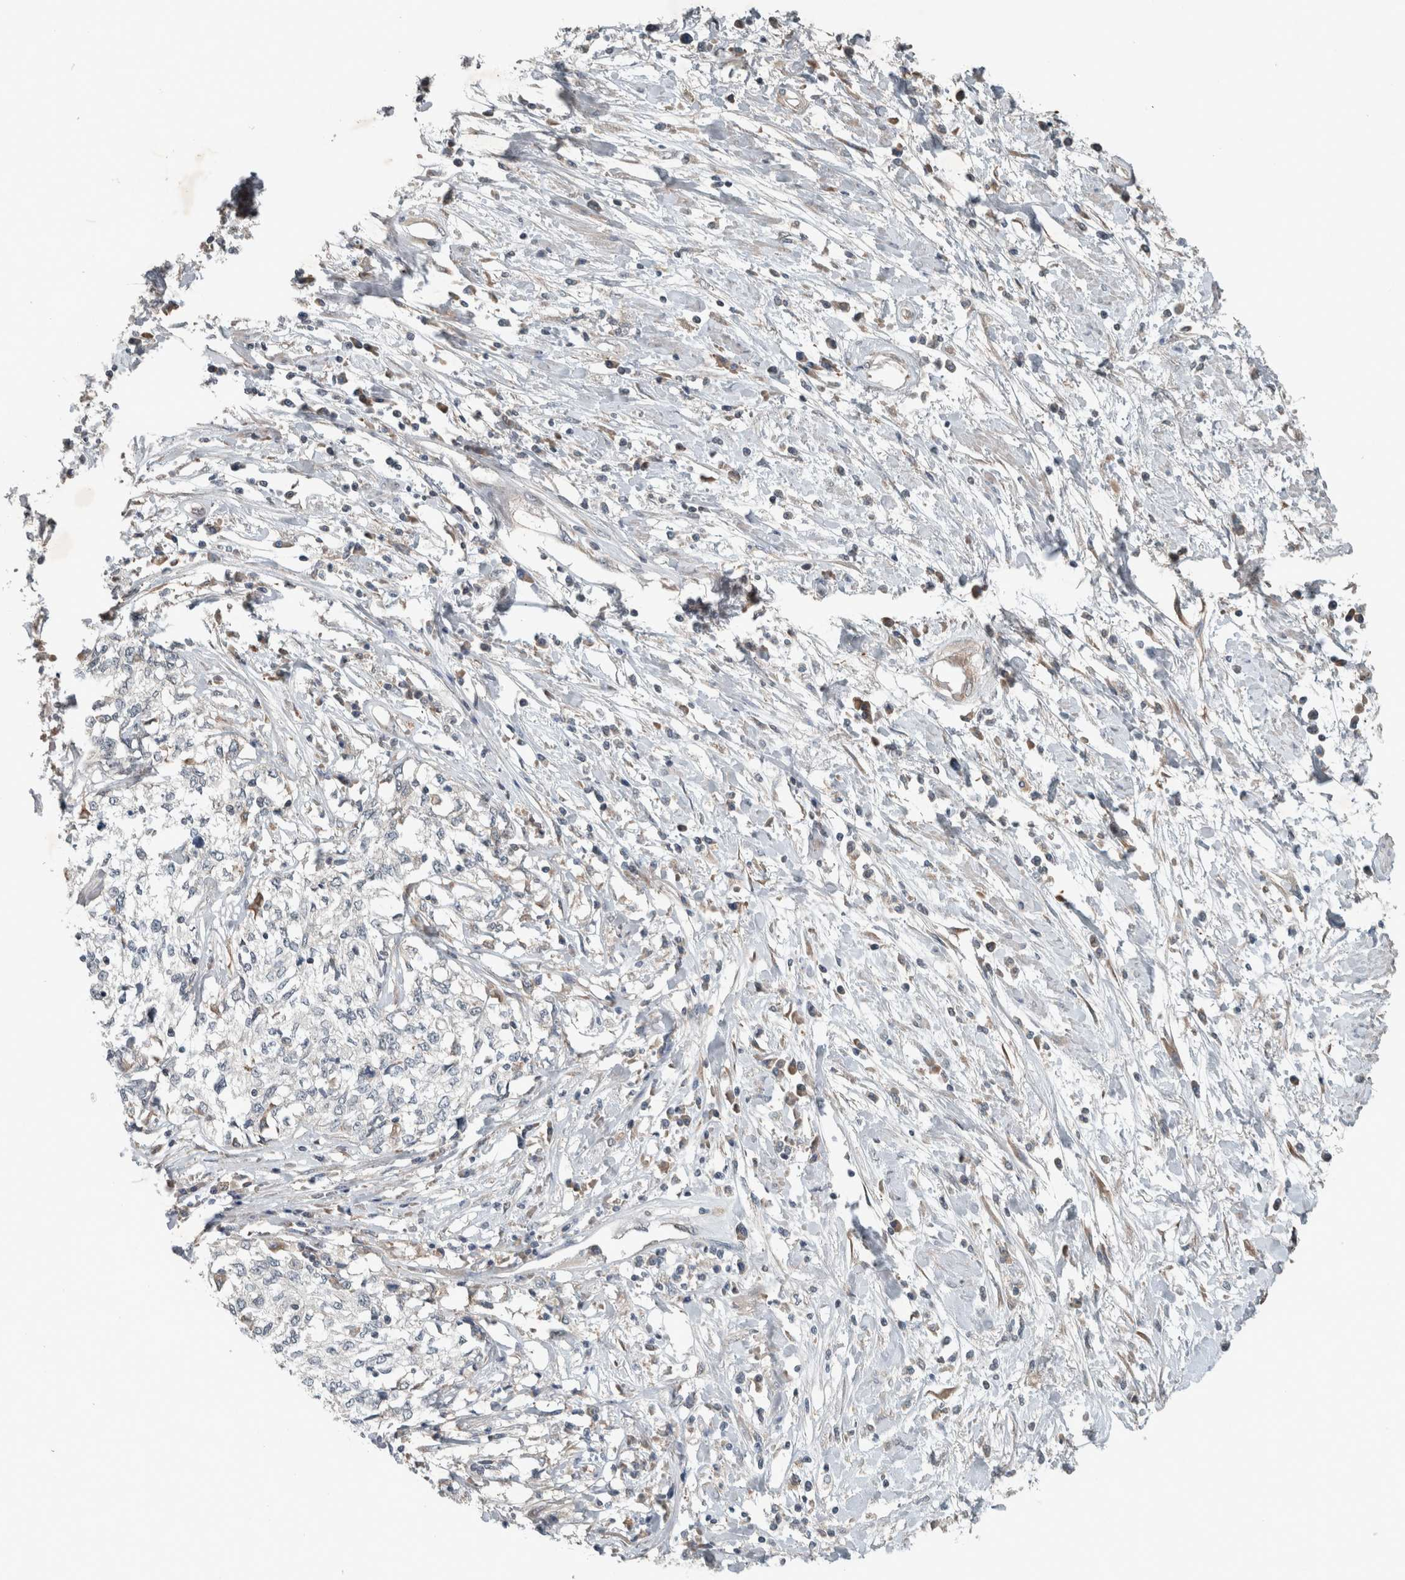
{"staining": {"intensity": "negative", "quantity": "none", "location": "none"}, "tissue": "cervical cancer", "cell_type": "Tumor cells", "image_type": "cancer", "snomed": [{"axis": "morphology", "description": "Squamous cell carcinoma, NOS"}, {"axis": "topography", "description": "Cervix"}], "caption": "There is no significant staining in tumor cells of cervical cancer. (DAB (3,3'-diaminobenzidine) immunohistochemistry (IHC) visualized using brightfield microscopy, high magnification).", "gene": "JADE2", "patient": {"sex": "female", "age": 57}}